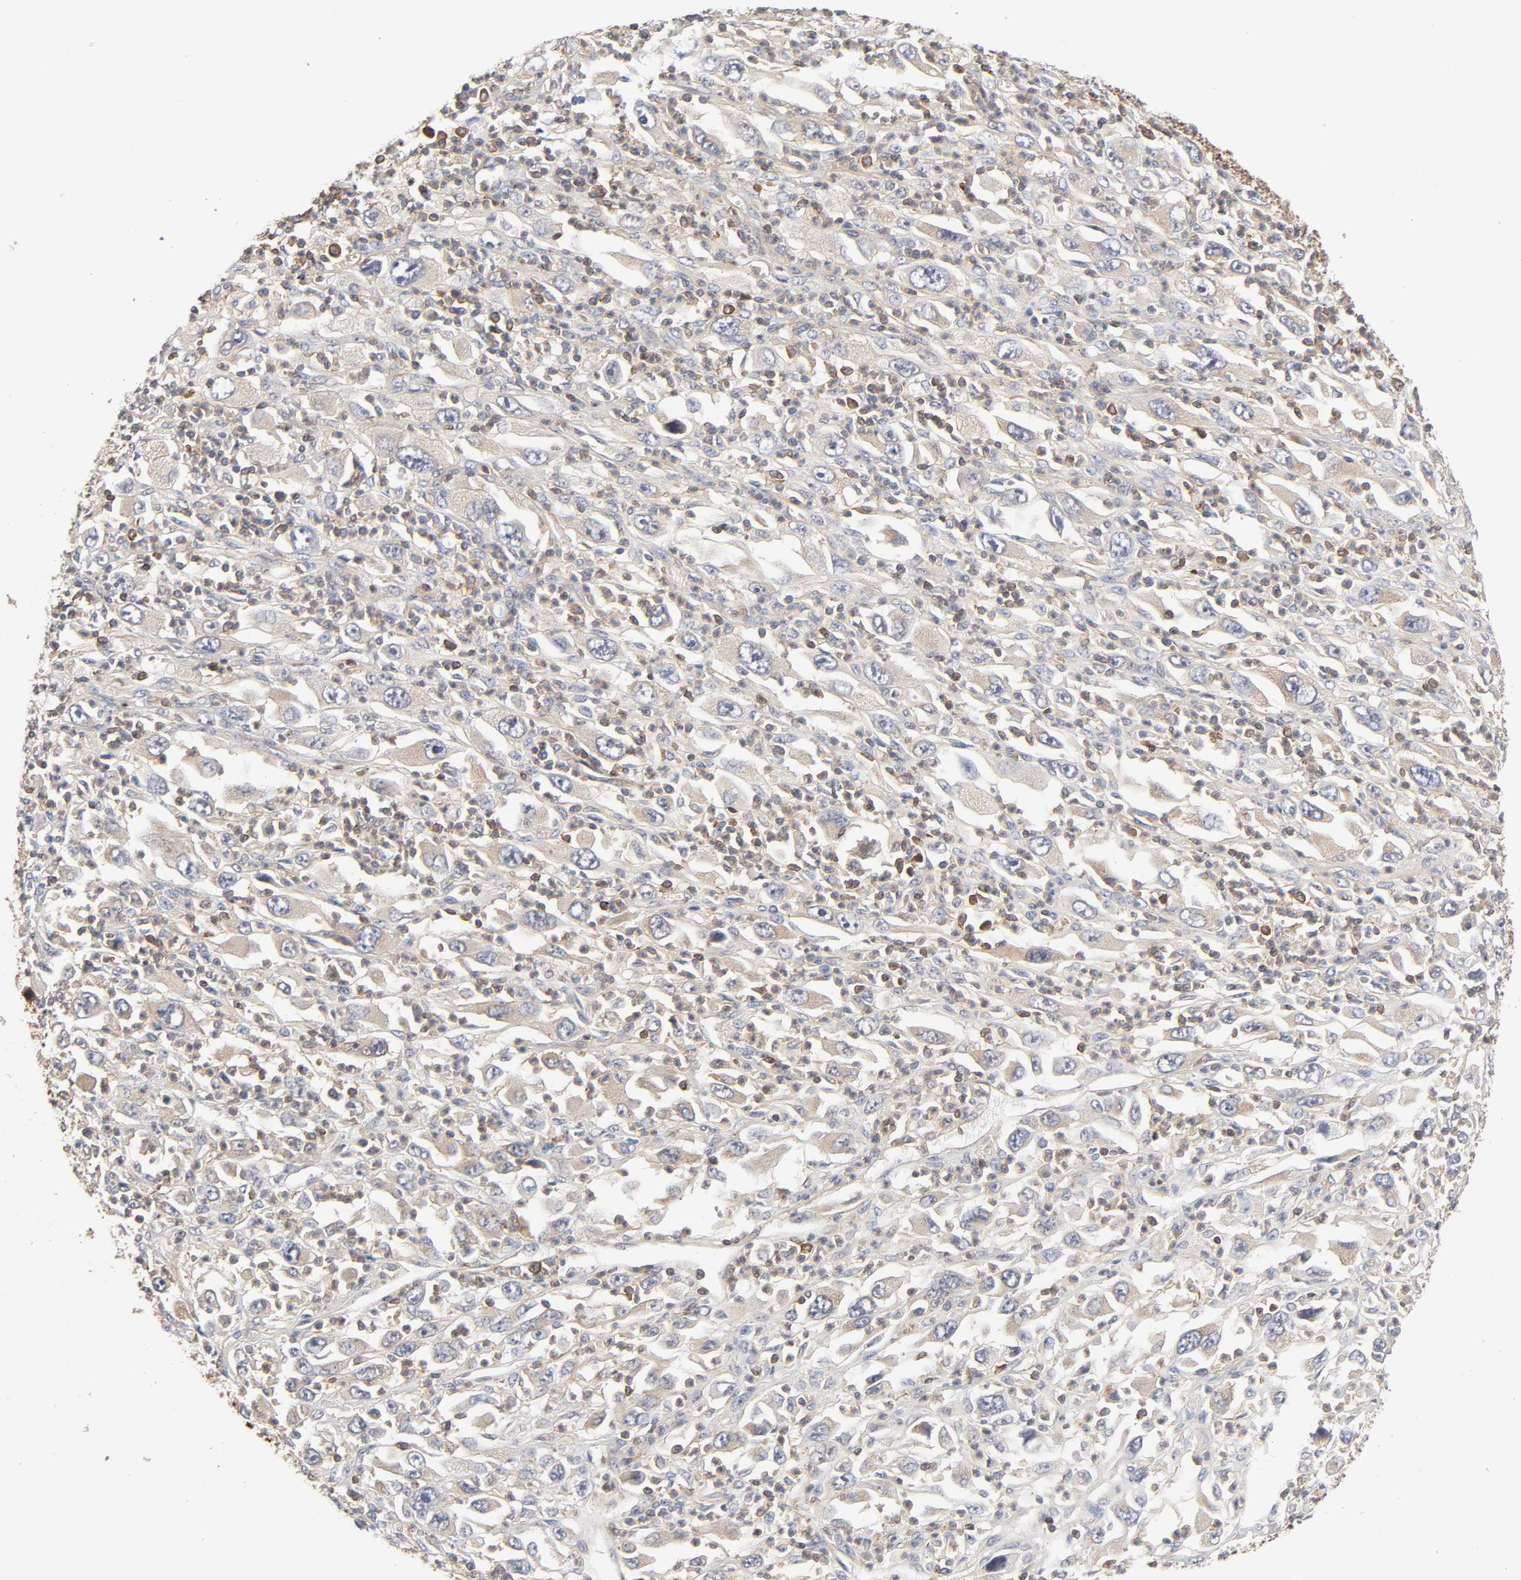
{"staining": {"intensity": "weak", "quantity": ">75%", "location": "cytoplasmic/membranous"}, "tissue": "melanoma", "cell_type": "Tumor cells", "image_type": "cancer", "snomed": [{"axis": "morphology", "description": "Malignant melanoma, Metastatic site"}, {"axis": "topography", "description": "Skin"}], "caption": "Immunohistochemical staining of malignant melanoma (metastatic site) displays low levels of weak cytoplasmic/membranous protein positivity in approximately >75% of tumor cells.", "gene": "LAMTOR2", "patient": {"sex": "female", "age": 56}}